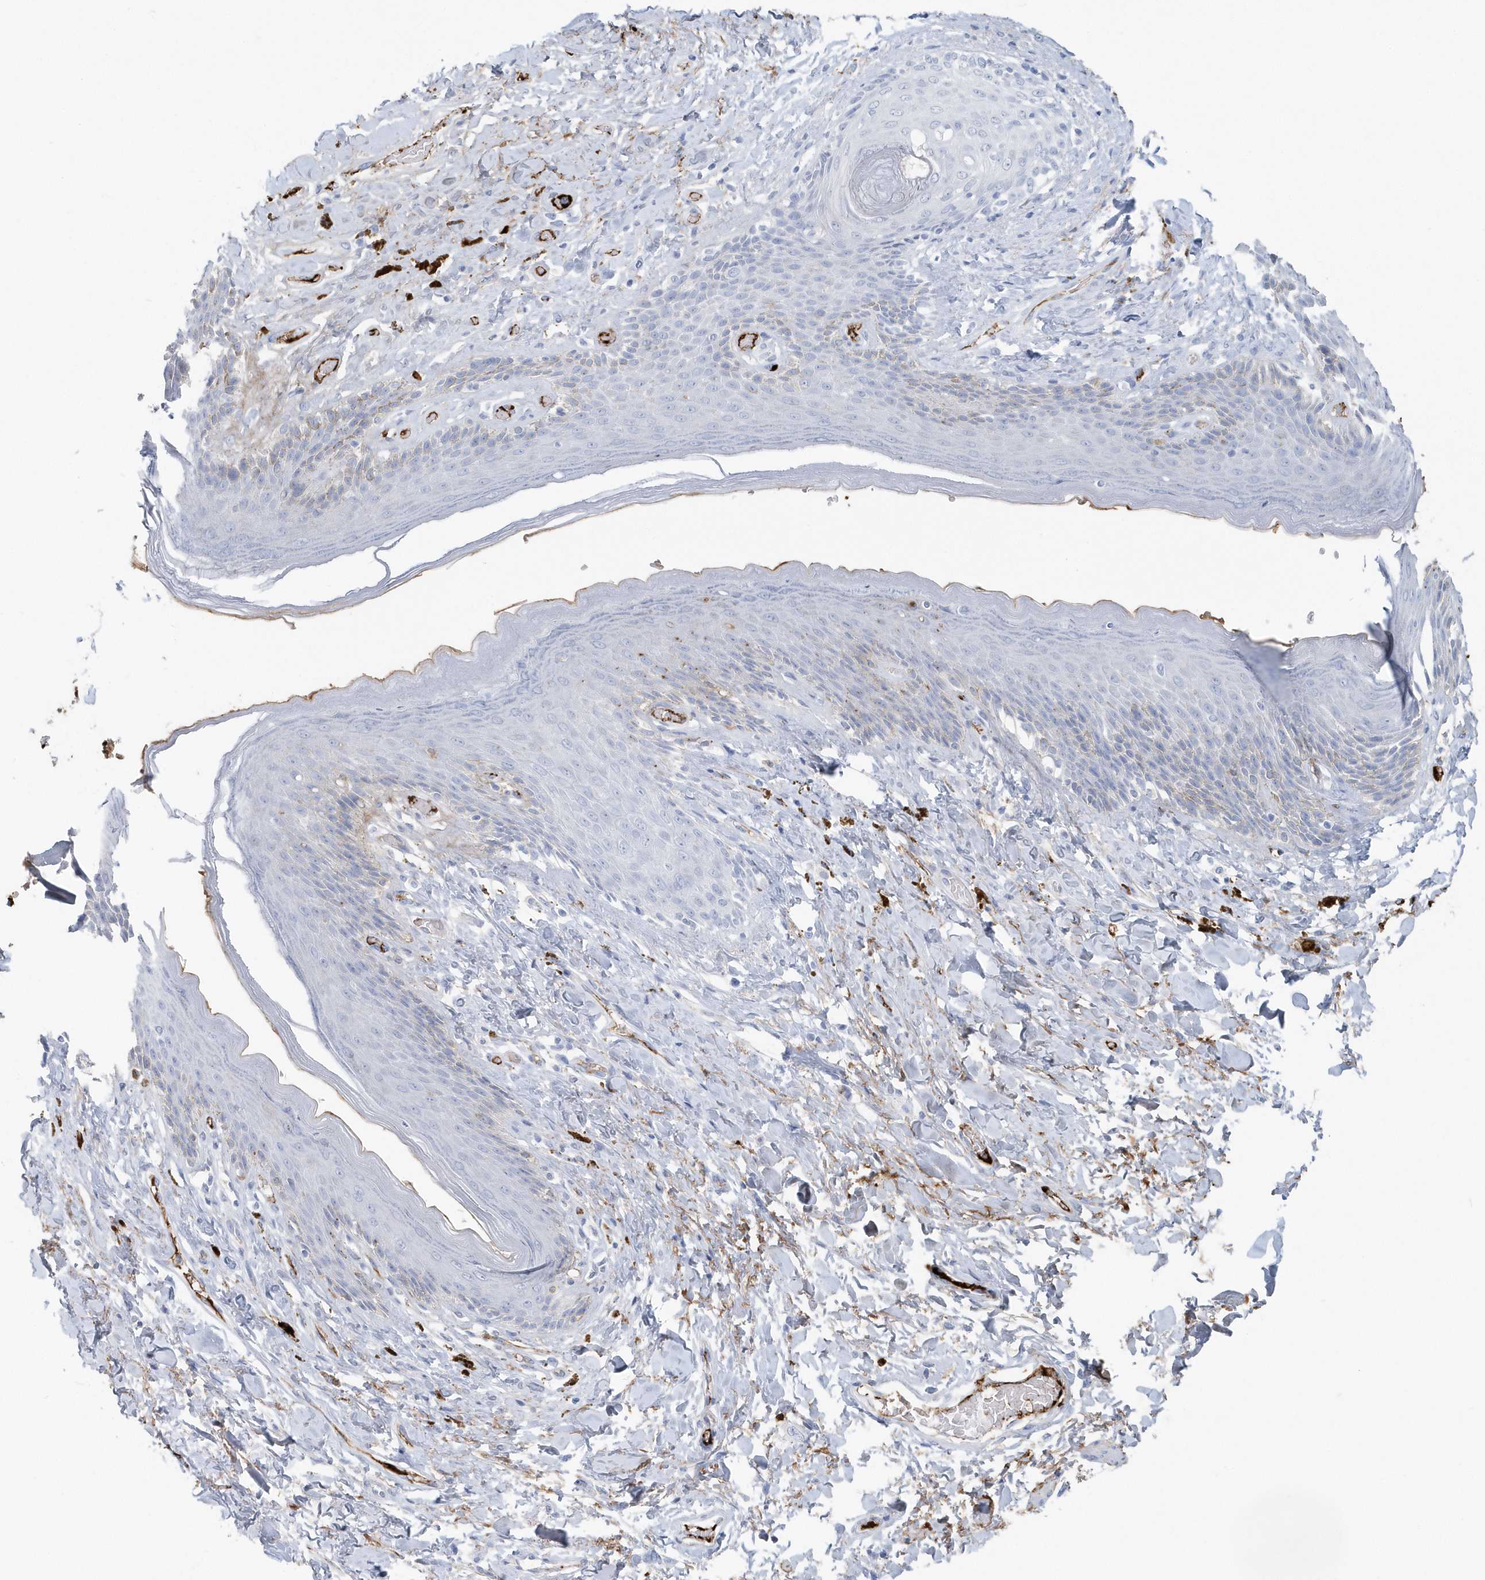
{"staining": {"intensity": "negative", "quantity": "none", "location": "none"}, "tissue": "skin", "cell_type": "Epidermal cells", "image_type": "normal", "snomed": [{"axis": "morphology", "description": "Normal tissue, NOS"}, {"axis": "topography", "description": "Anal"}], "caption": "This is a image of immunohistochemistry staining of unremarkable skin, which shows no positivity in epidermal cells.", "gene": "JCHAIN", "patient": {"sex": "female", "age": 78}}